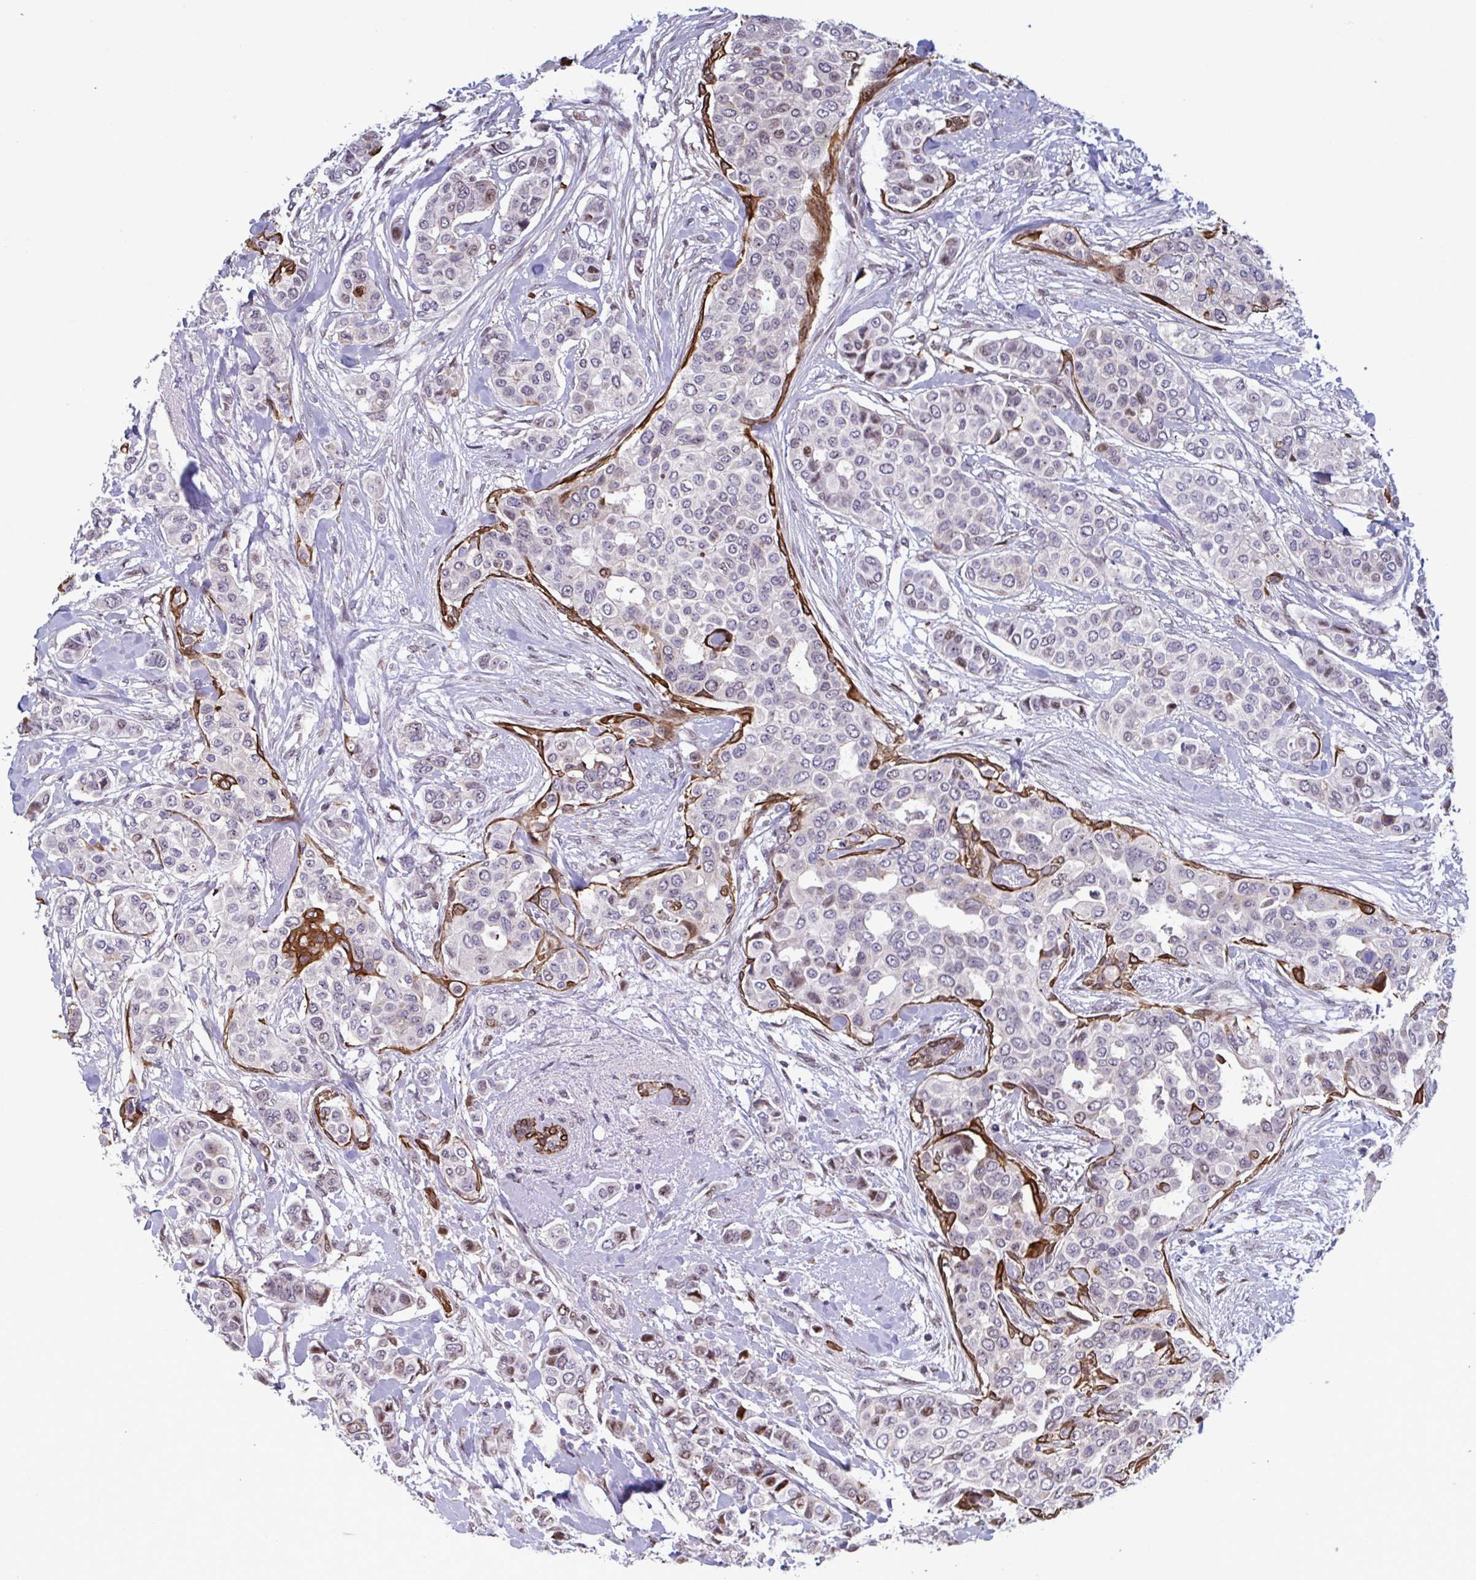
{"staining": {"intensity": "weak", "quantity": "<25%", "location": "nuclear"}, "tissue": "breast cancer", "cell_type": "Tumor cells", "image_type": "cancer", "snomed": [{"axis": "morphology", "description": "Lobular carcinoma"}, {"axis": "topography", "description": "Breast"}], "caption": "Breast cancer (lobular carcinoma) was stained to show a protein in brown. There is no significant positivity in tumor cells.", "gene": "PELI2", "patient": {"sex": "female", "age": 51}}